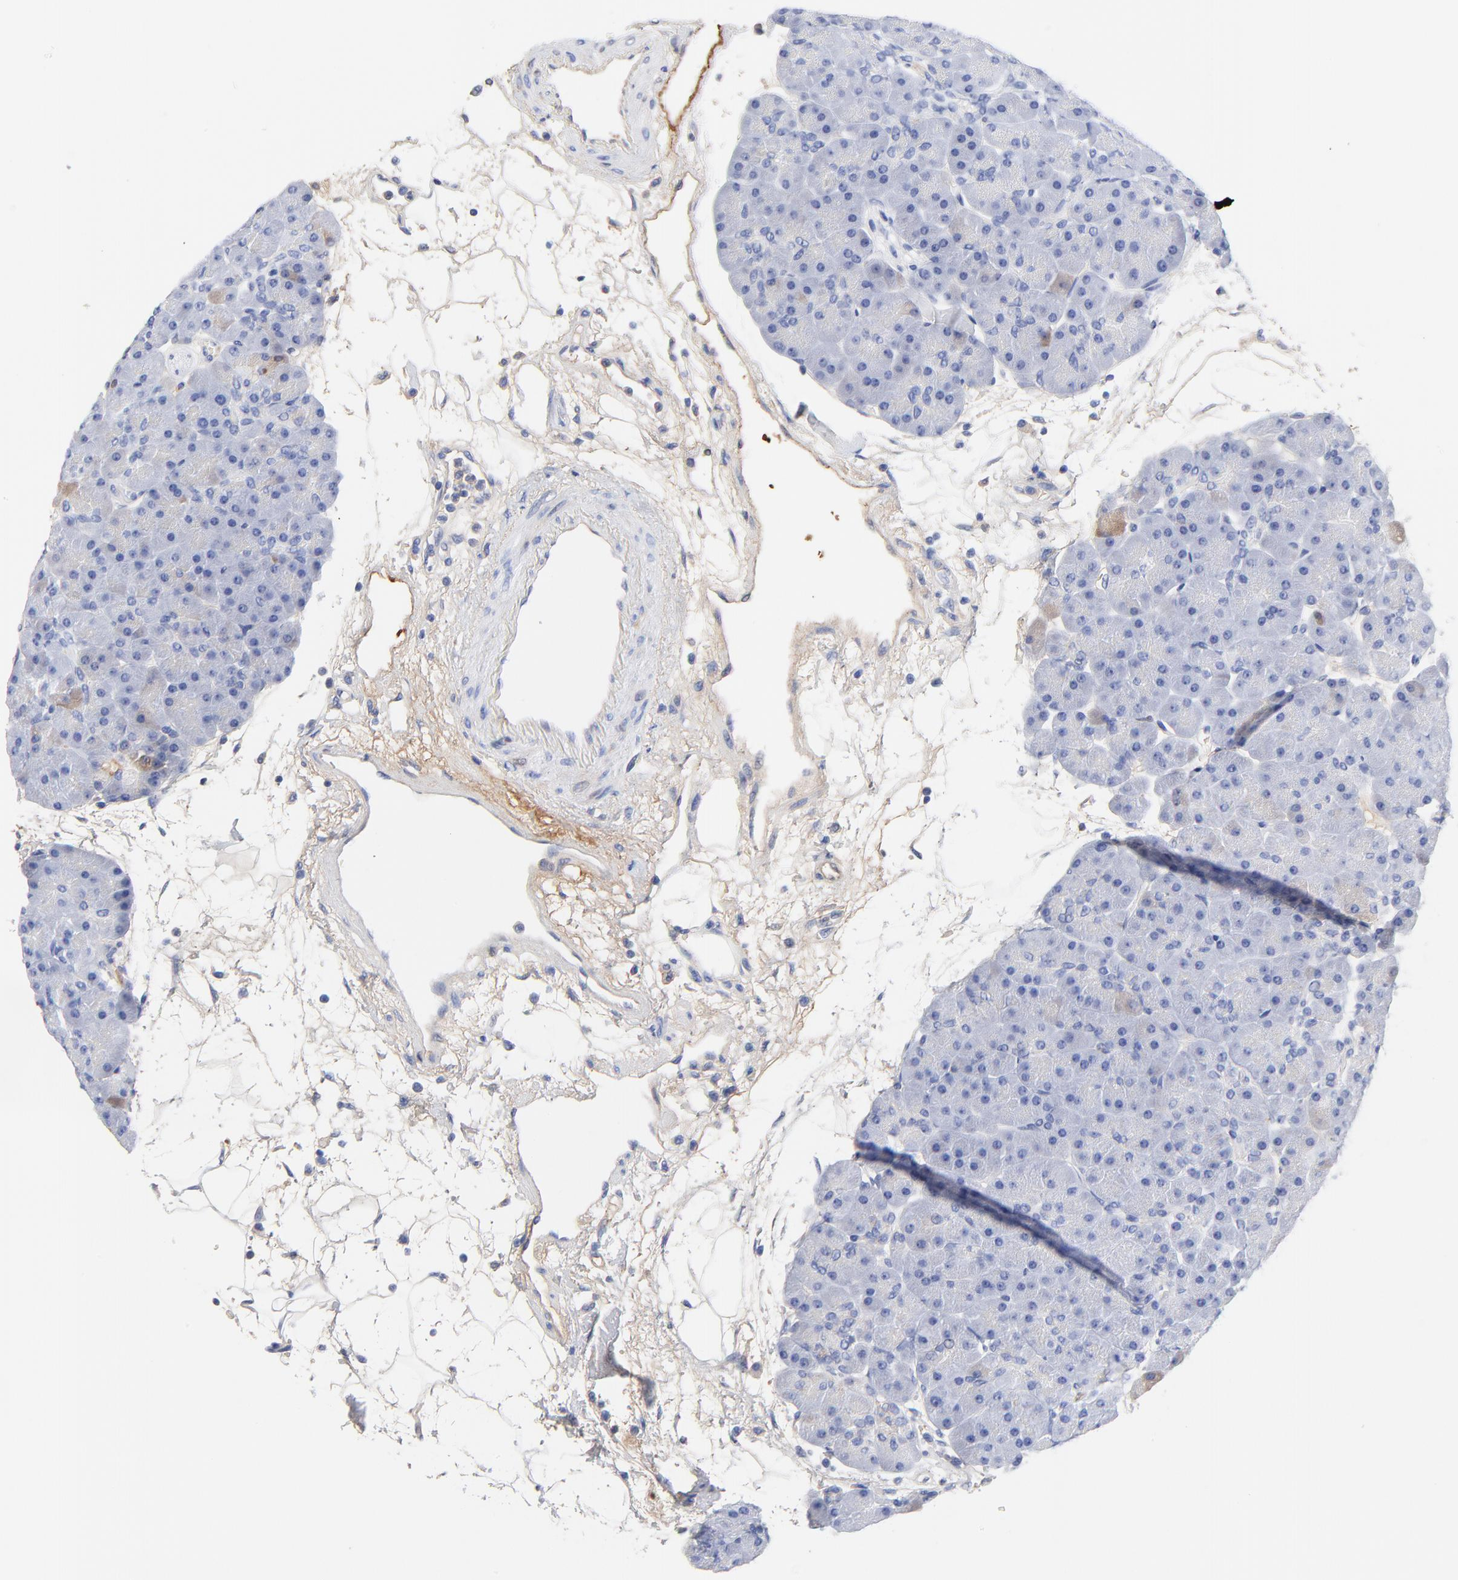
{"staining": {"intensity": "negative", "quantity": "none", "location": "none"}, "tissue": "pancreas", "cell_type": "Exocrine glandular cells", "image_type": "normal", "snomed": [{"axis": "morphology", "description": "Normal tissue, NOS"}, {"axis": "topography", "description": "Pancreas"}], "caption": "The photomicrograph shows no significant staining in exocrine glandular cells of pancreas.", "gene": "IGLV3", "patient": {"sex": "male", "age": 66}}